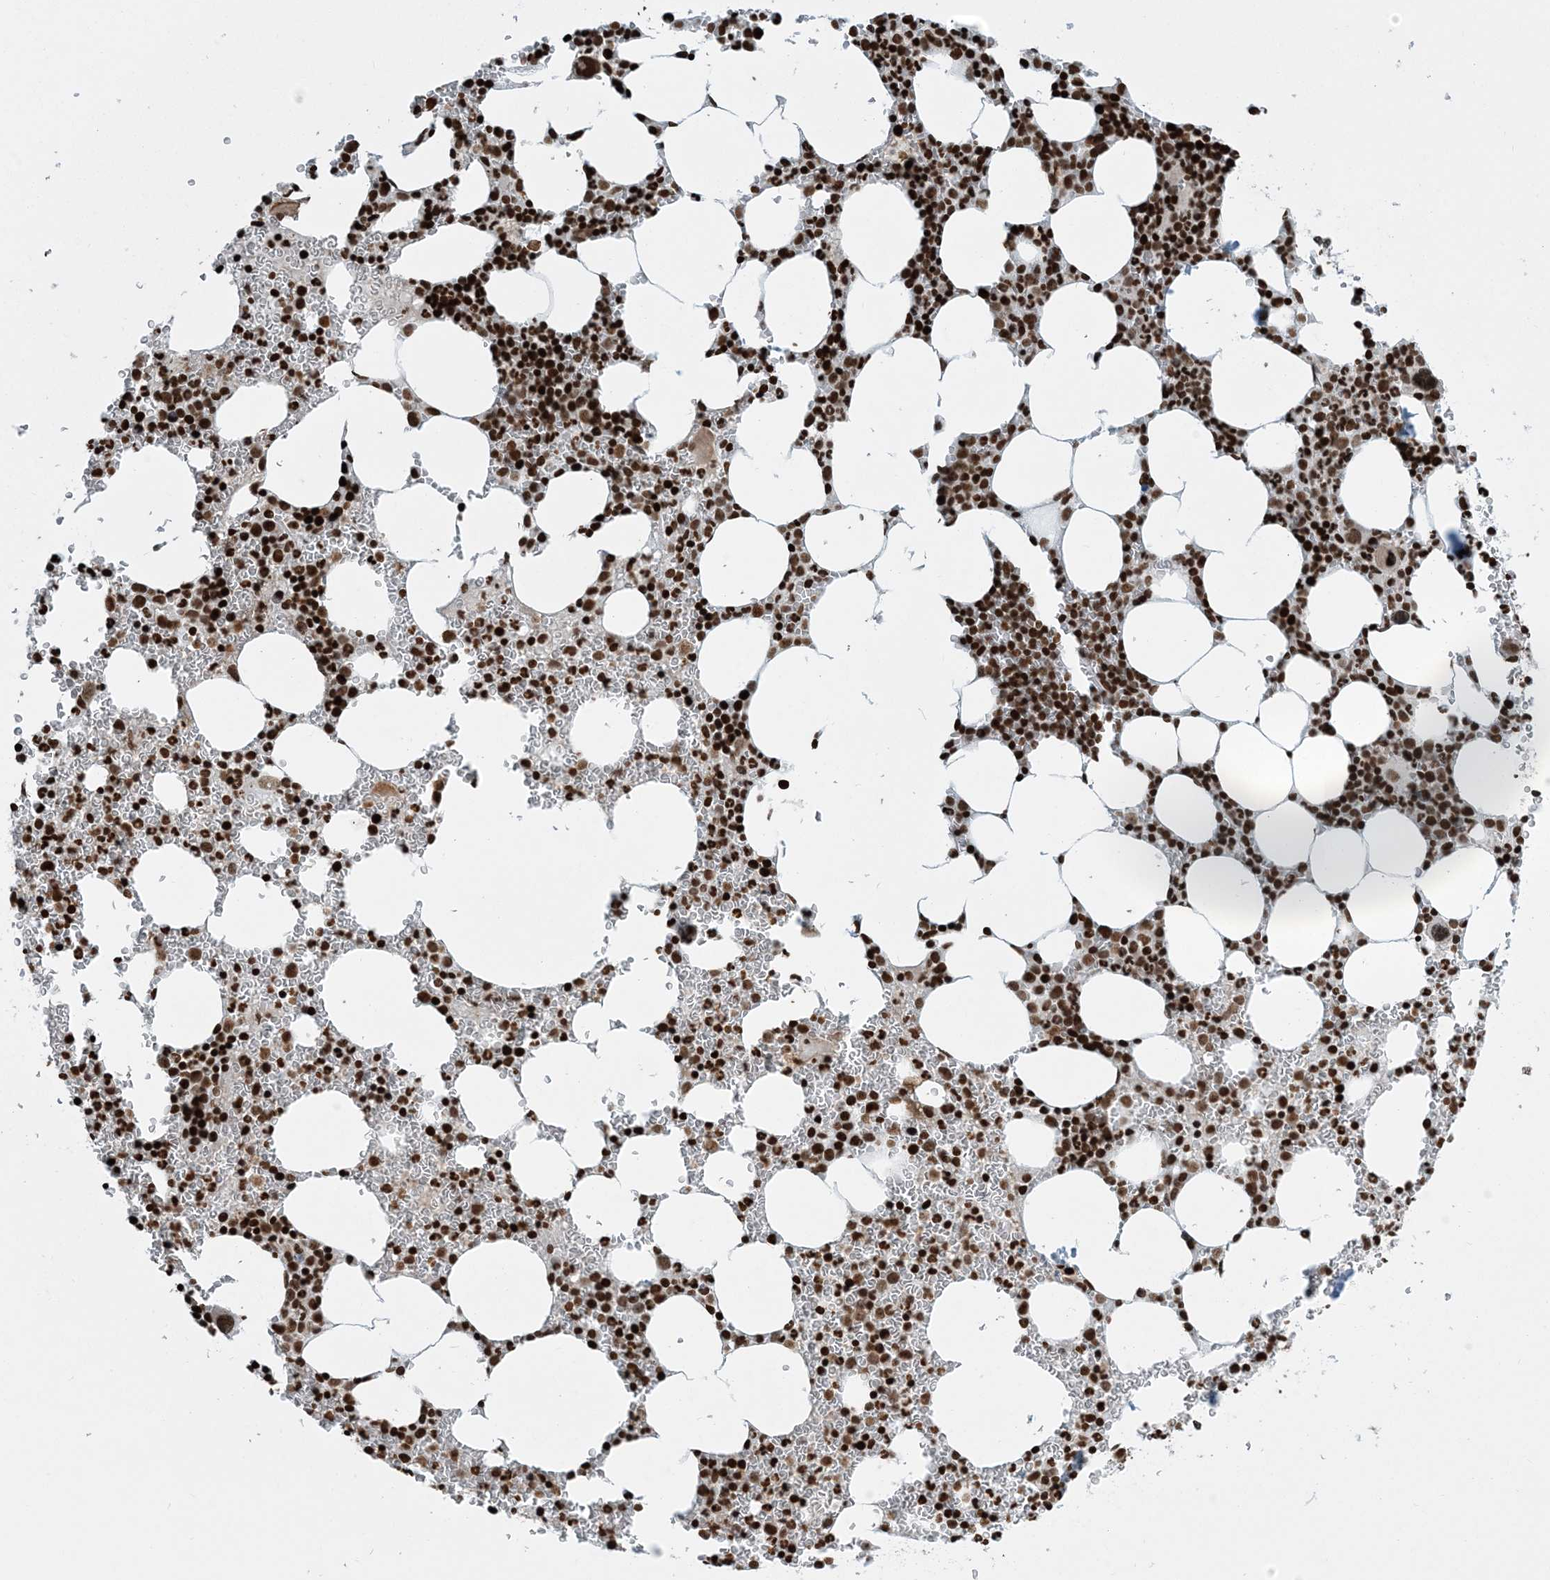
{"staining": {"intensity": "strong", "quantity": ">75%", "location": "nuclear"}, "tissue": "bone marrow", "cell_type": "Hematopoietic cells", "image_type": "normal", "snomed": [{"axis": "morphology", "description": "Normal tissue, NOS"}, {"axis": "topography", "description": "Bone marrow"}], "caption": "Immunohistochemical staining of normal bone marrow exhibits >75% levels of strong nuclear protein expression in about >75% of hematopoietic cells.", "gene": "H3", "patient": {"sex": "female", "age": 78}}